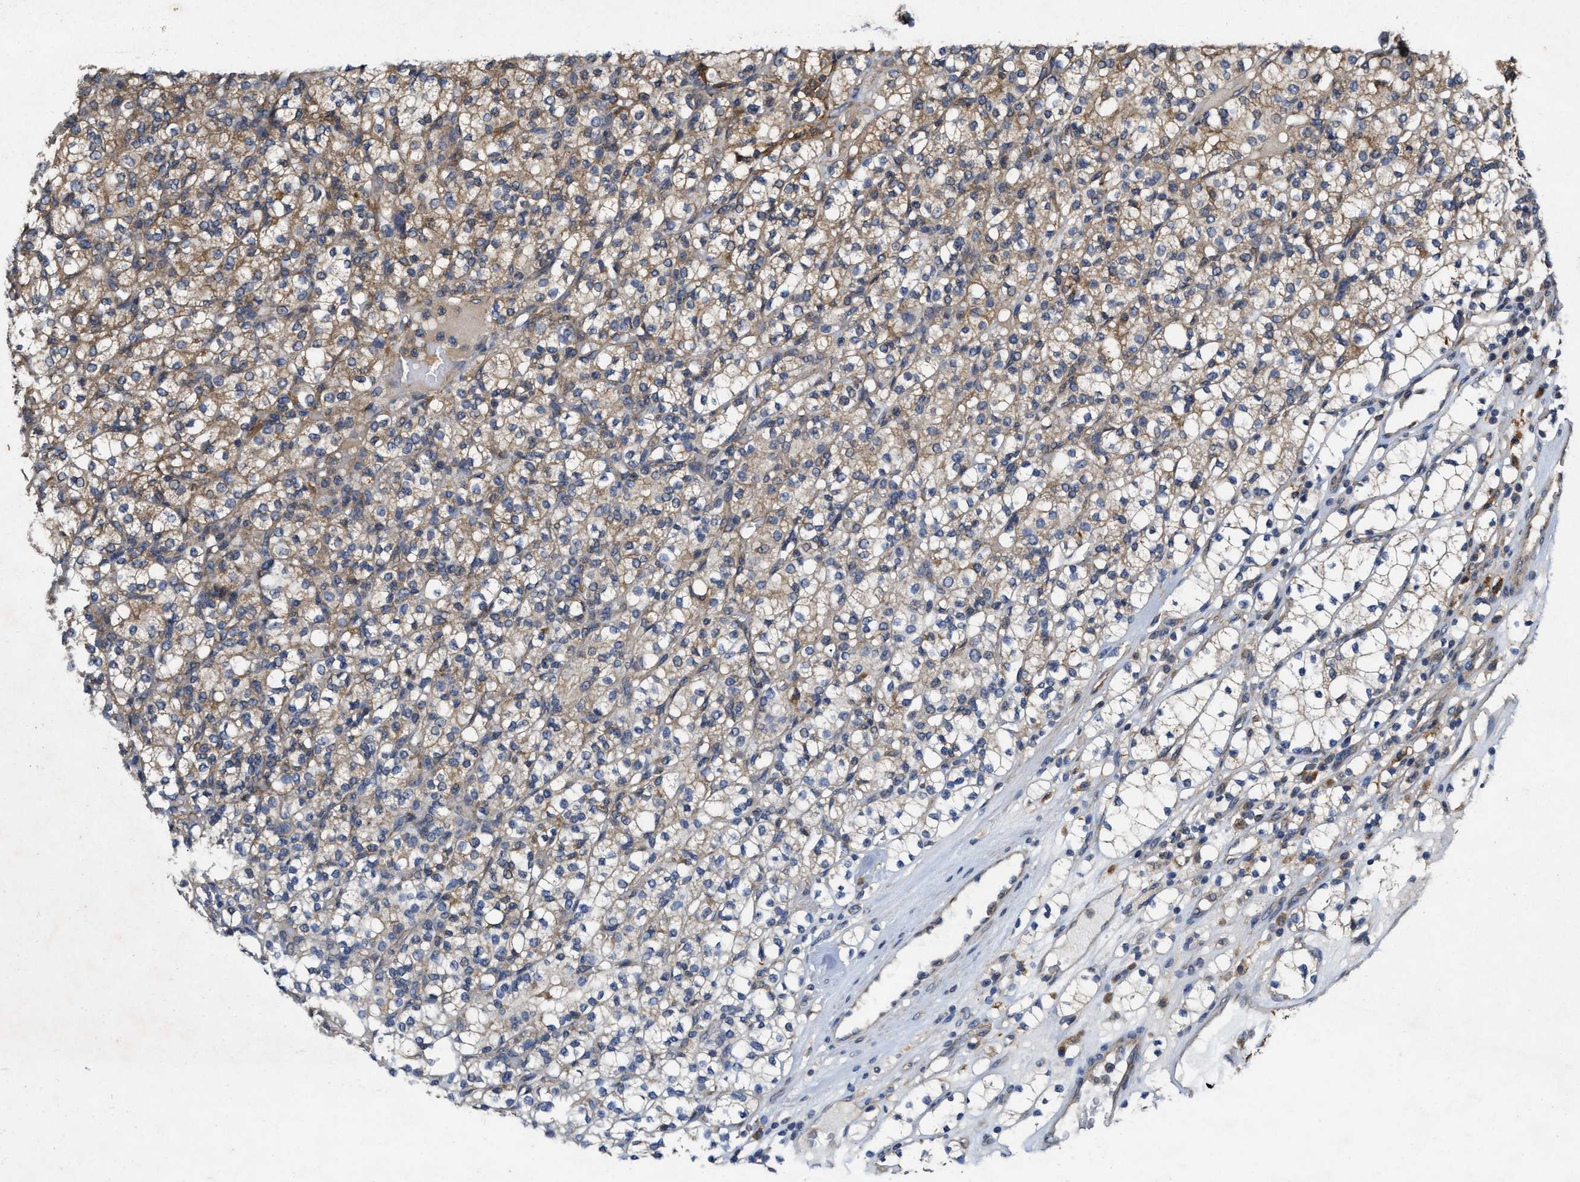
{"staining": {"intensity": "weak", "quantity": ">75%", "location": "cytoplasmic/membranous"}, "tissue": "renal cancer", "cell_type": "Tumor cells", "image_type": "cancer", "snomed": [{"axis": "morphology", "description": "Adenocarcinoma, NOS"}, {"axis": "topography", "description": "Kidney"}], "caption": "A histopathology image showing weak cytoplasmic/membranous expression in approximately >75% of tumor cells in renal adenocarcinoma, as visualized by brown immunohistochemical staining.", "gene": "EFNA4", "patient": {"sex": "male", "age": 77}}